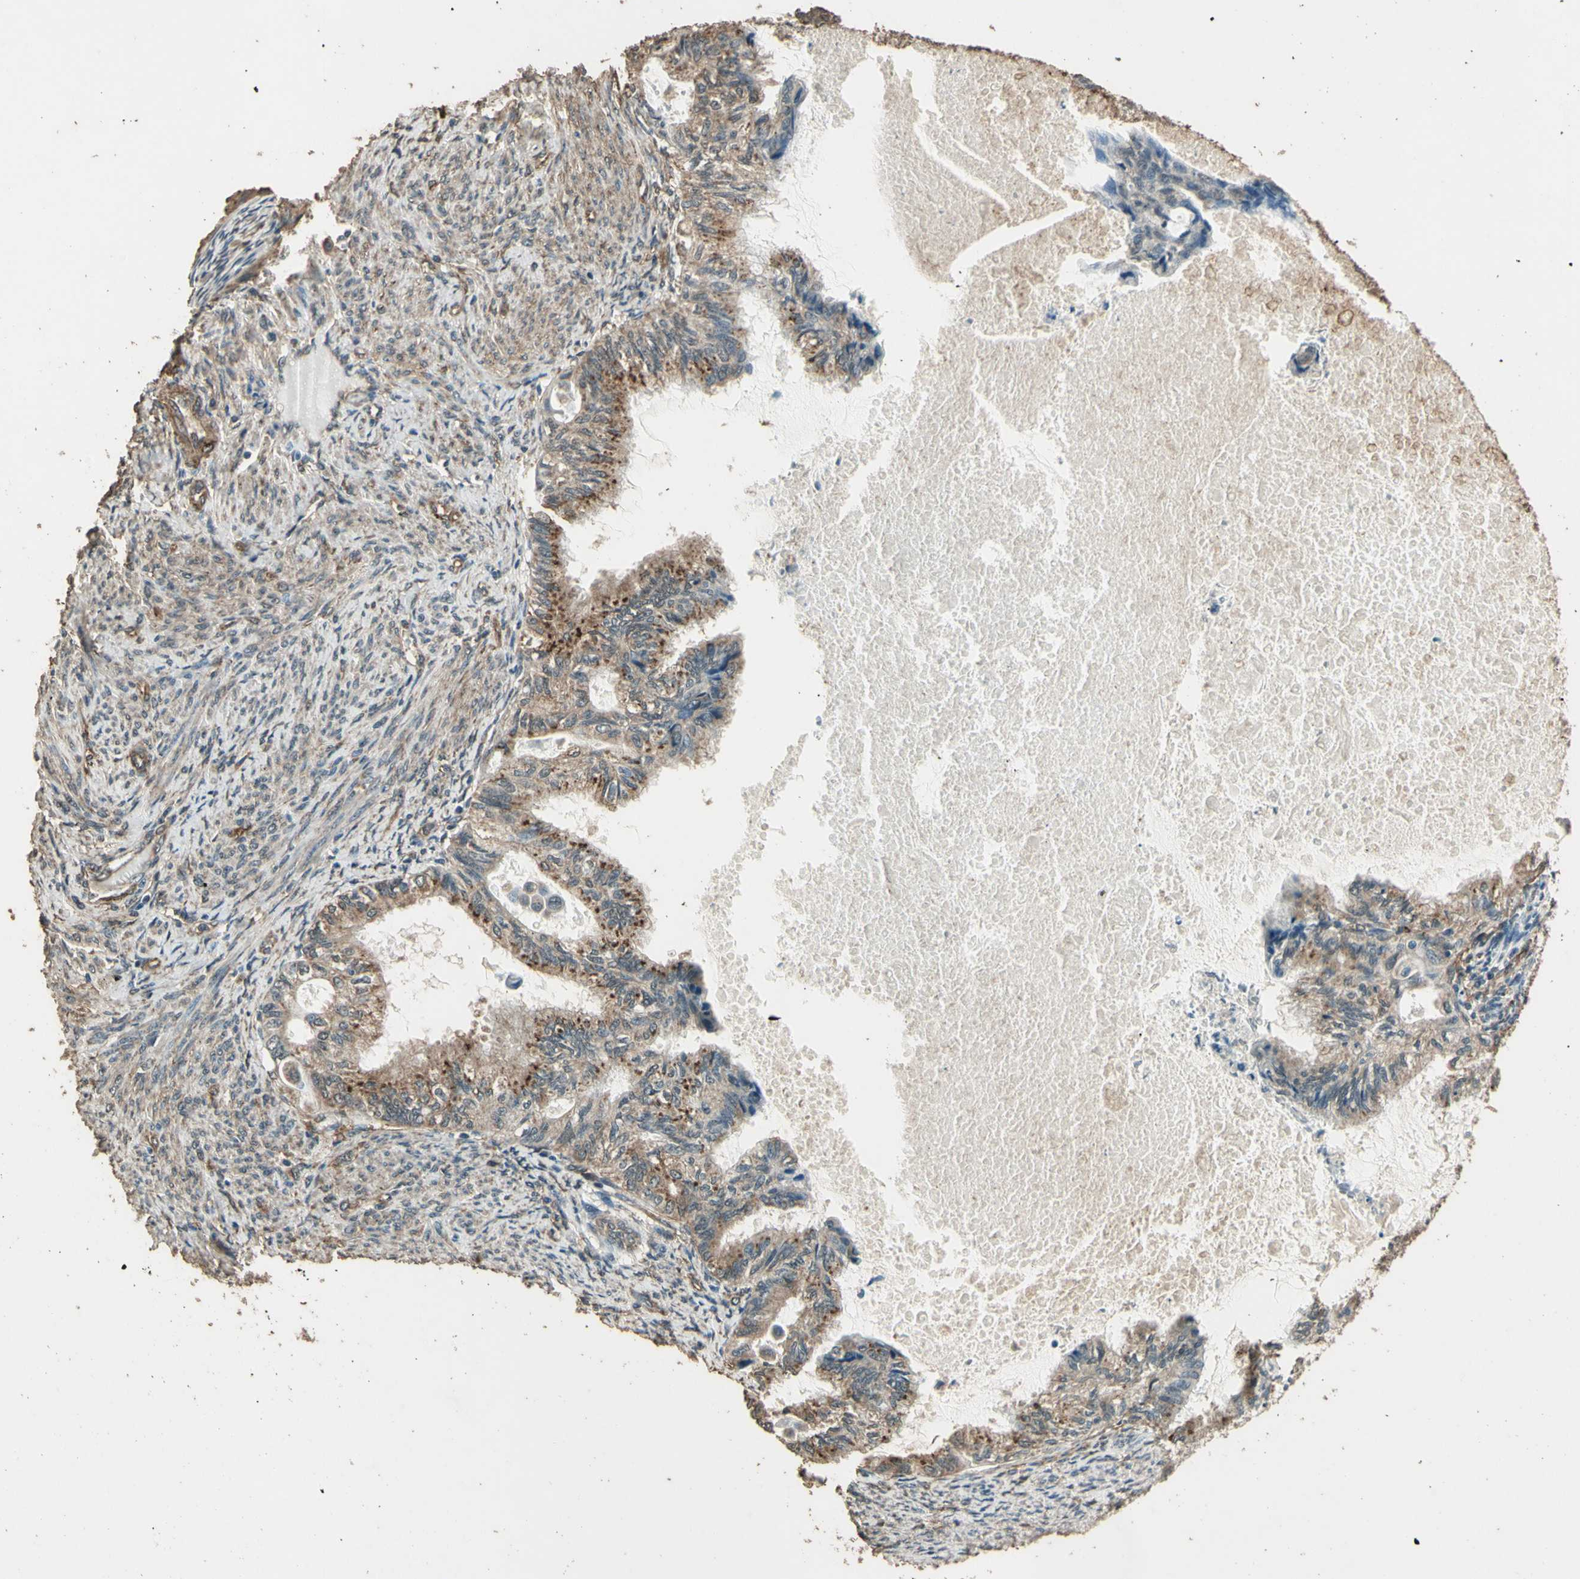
{"staining": {"intensity": "moderate", "quantity": ">75%", "location": "cytoplasmic/membranous"}, "tissue": "cervical cancer", "cell_type": "Tumor cells", "image_type": "cancer", "snomed": [{"axis": "morphology", "description": "Normal tissue, NOS"}, {"axis": "morphology", "description": "Adenocarcinoma, NOS"}, {"axis": "topography", "description": "Cervix"}, {"axis": "topography", "description": "Endometrium"}], "caption": "Cervical cancer (adenocarcinoma) stained with immunohistochemistry demonstrates moderate cytoplasmic/membranous positivity in approximately >75% of tumor cells. (Brightfield microscopy of DAB IHC at high magnification).", "gene": "TSPO", "patient": {"sex": "female", "age": 86}}